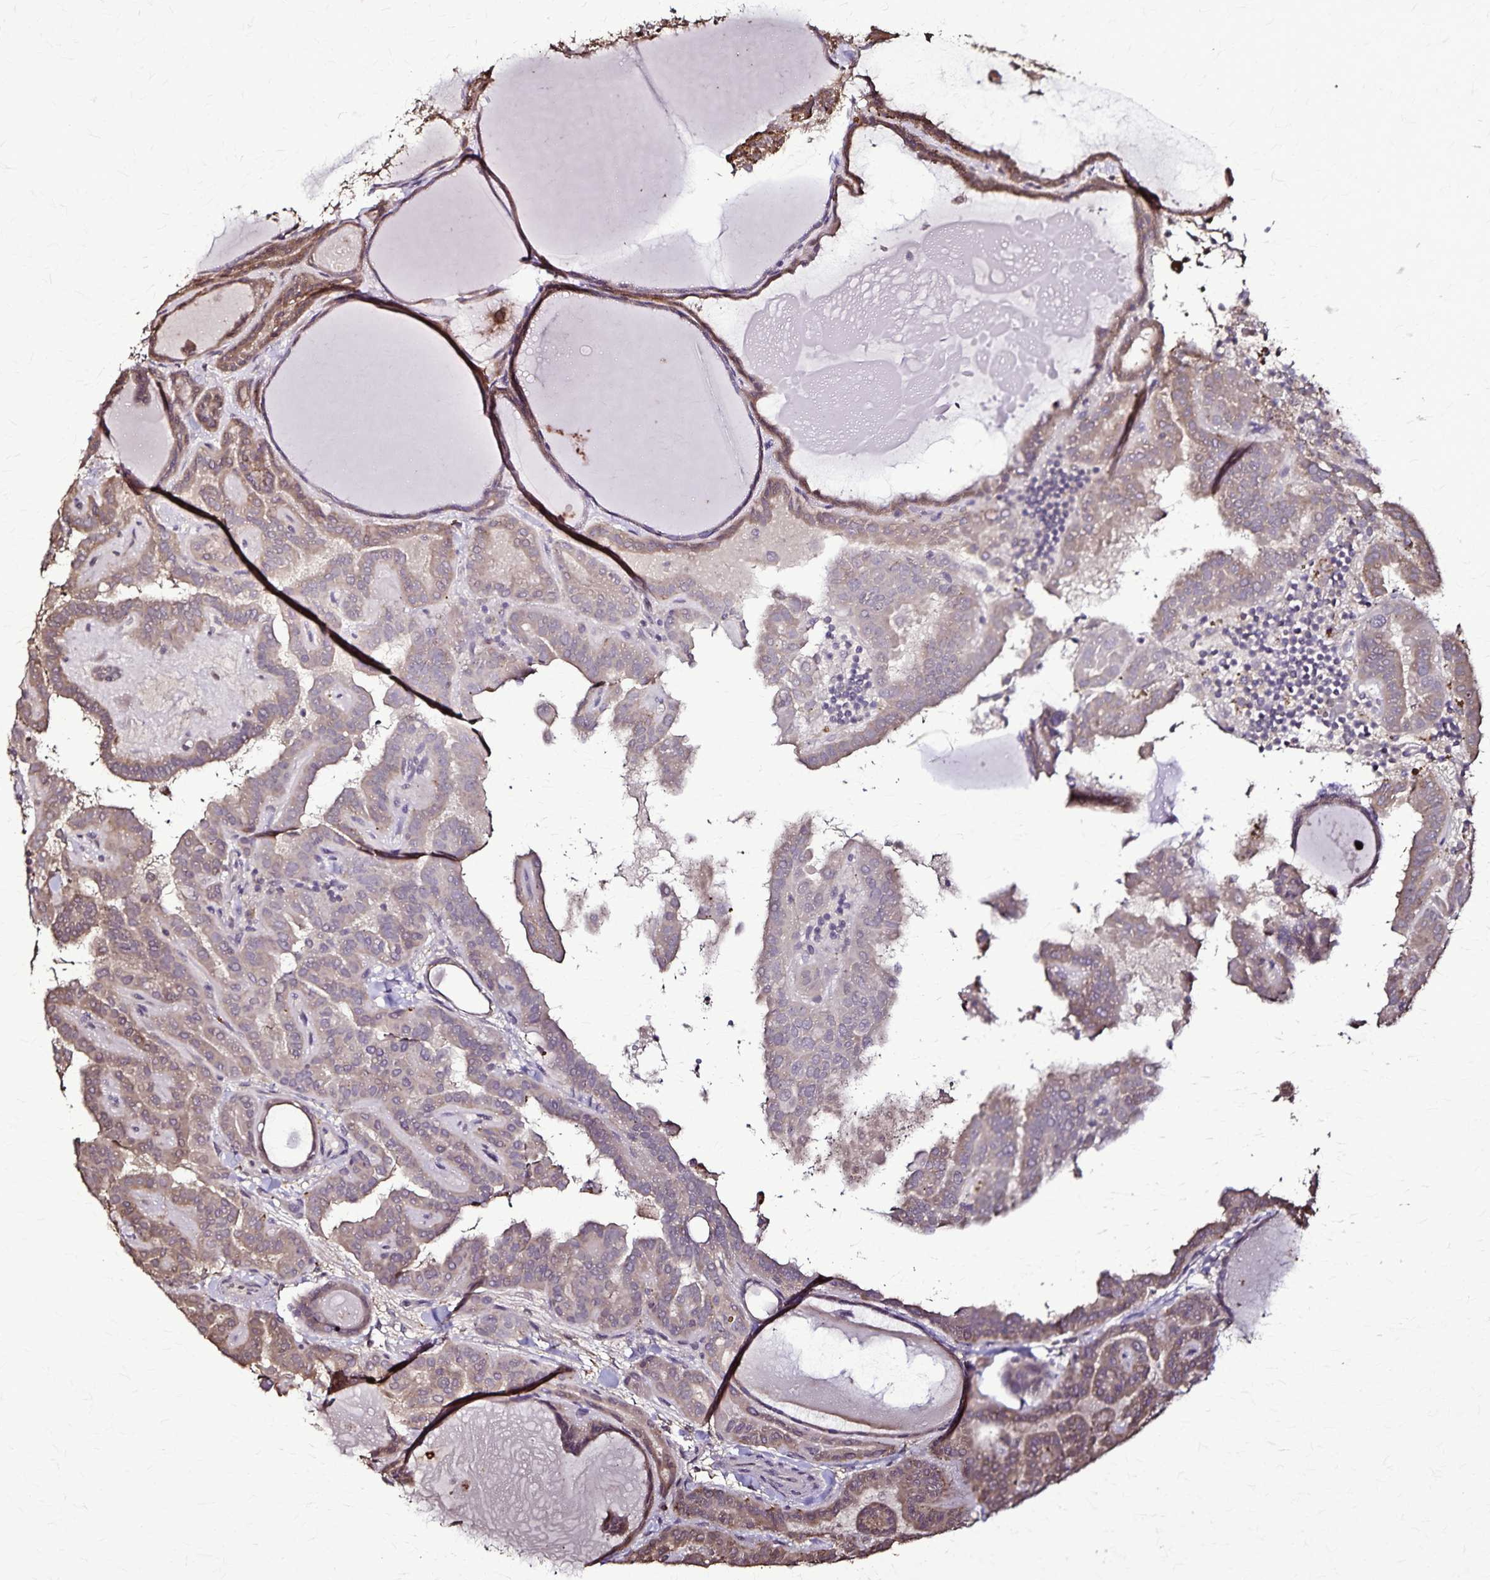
{"staining": {"intensity": "weak", "quantity": "<25%", "location": "cytoplasmic/membranous"}, "tissue": "thyroid cancer", "cell_type": "Tumor cells", "image_type": "cancer", "snomed": [{"axis": "morphology", "description": "Papillary adenocarcinoma, NOS"}, {"axis": "topography", "description": "Thyroid gland"}], "caption": "Human papillary adenocarcinoma (thyroid) stained for a protein using immunohistochemistry reveals no staining in tumor cells.", "gene": "CHMP1B", "patient": {"sex": "female", "age": 46}}